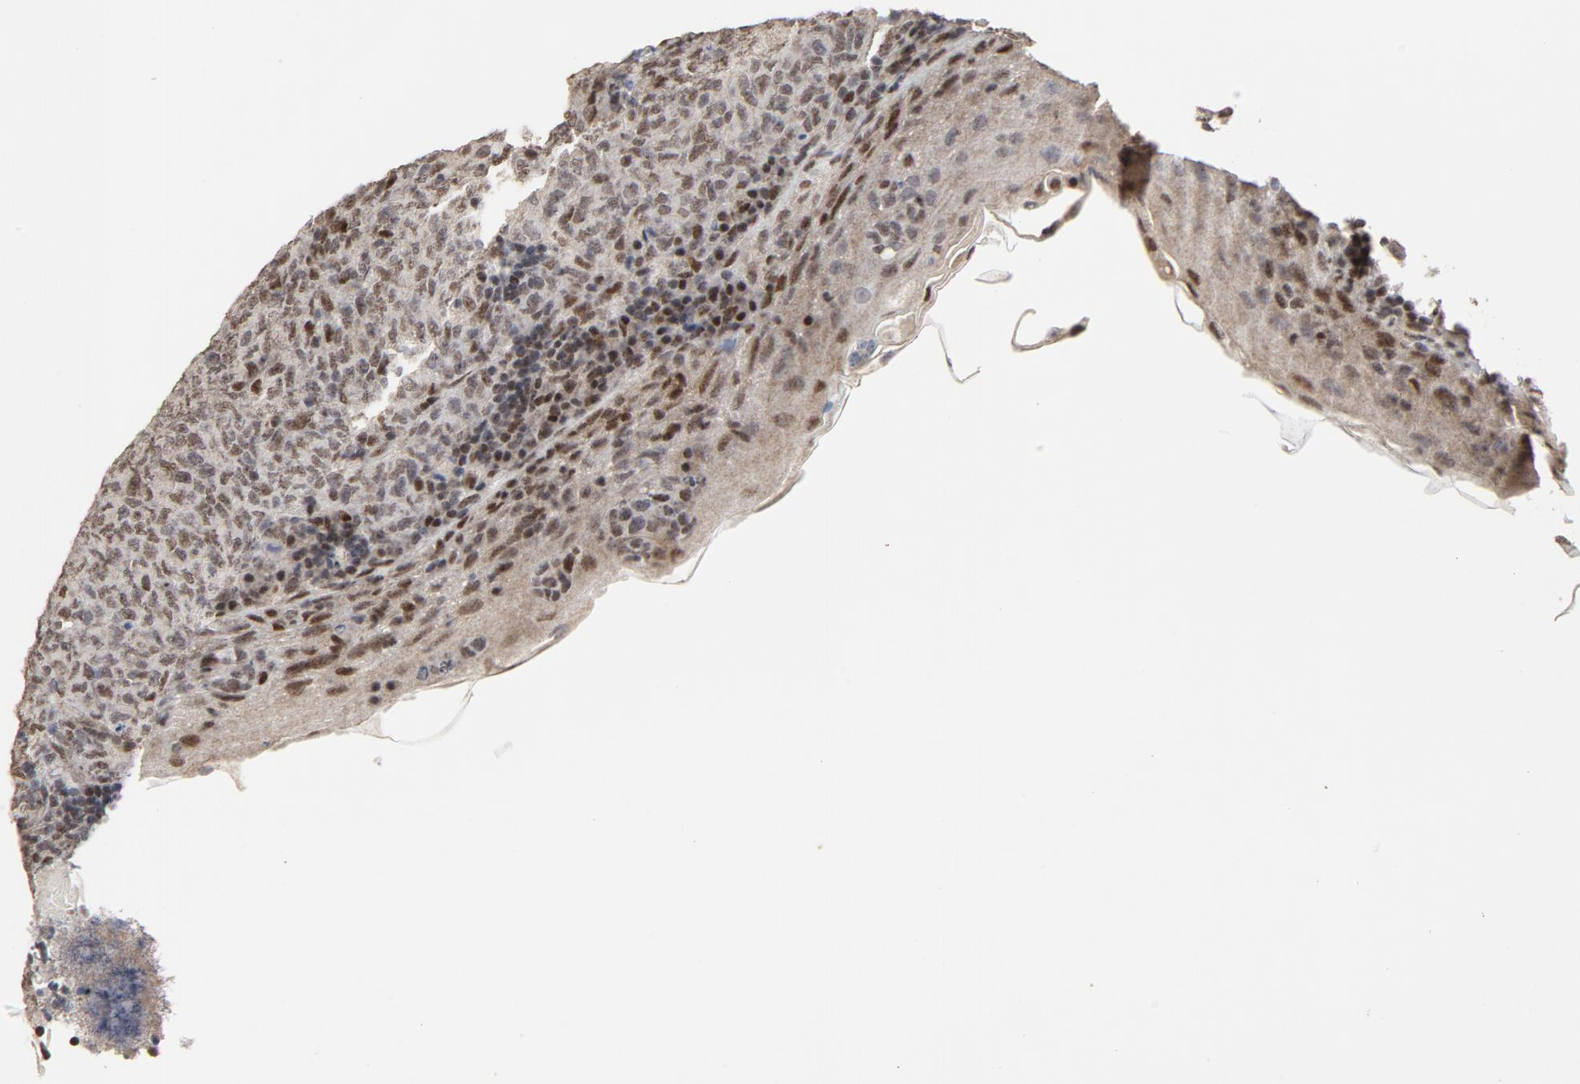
{"staining": {"intensity": "moderate", "quantity": ">75%", "location": "nuclear"}, "tissue": "lymphoma", "cell_type": "Tumor cells", "image_type": "cancer", "snomed": [{"axis": "morphology", "description": "Malignant lymphoma, non-Hodgkin's type, High grade"}, {"axis": "topography", "description": "Tonsil"}], "caption": "Lymphoma stained with a protein marker reveals moderate staining in tumor cells.", "gene": "TP53RK", "patient": {"sex": "female", "age": 36}}